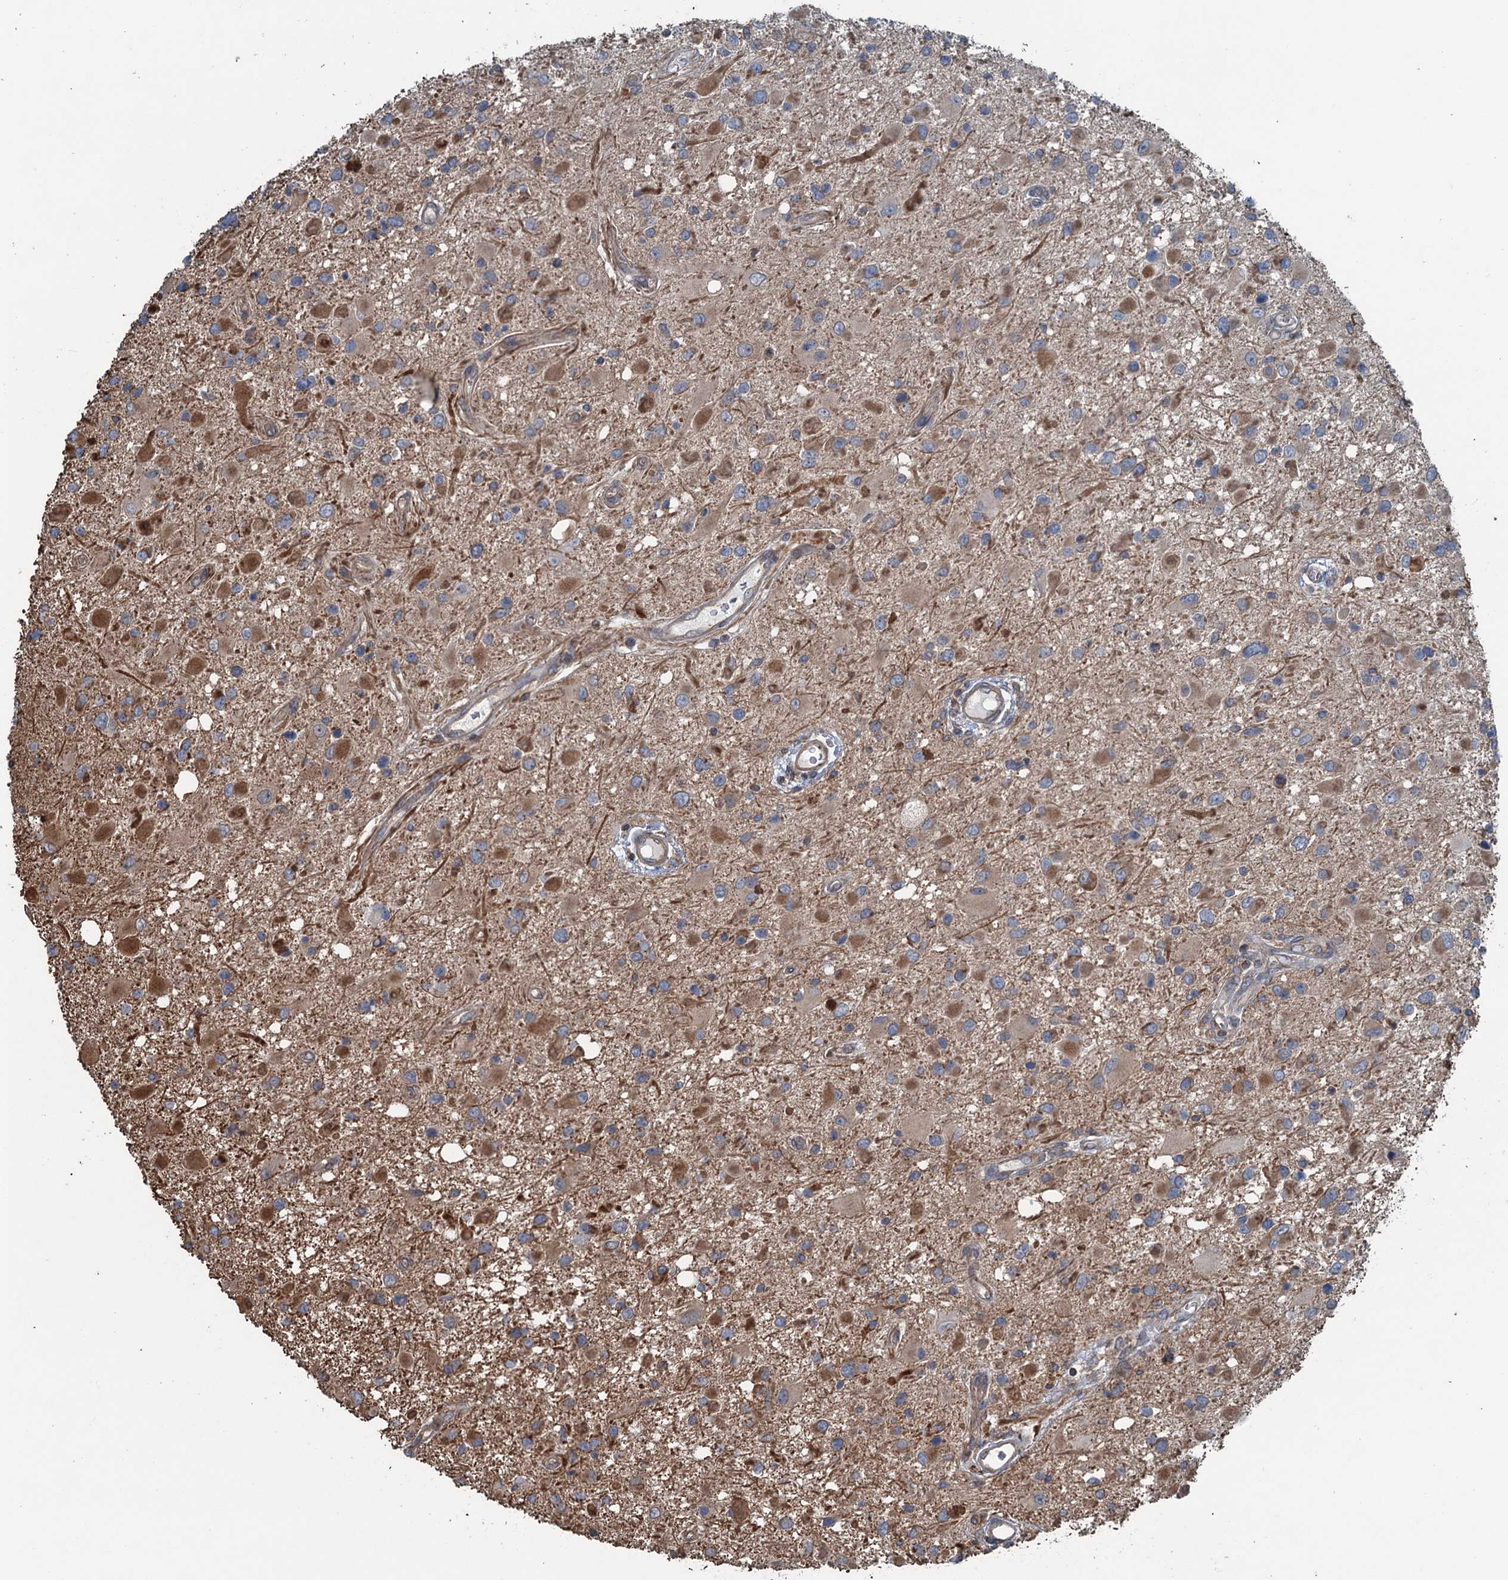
{"staining": {"intensity": "moderate", "quantity": "25%-75%", "location": "cytoplasmic/membranous"}, "tissue": "glioma", "cell_type": "Tumor cells", "image_type": "cancer", "snomed": [{"axis": "morphology", "description": "Glioma, malignant, High grade"}, {"axis": "topography", "description": "Brain"}], "caption": "Immunohistochemical staining of human glioma displays moderate cytoplasmic/membranous protein positivity in about 25%-75% of tumor cells. (Stains: DAB (3,3'-diaminobenzidine) in brown, nuclei in blue, Microscopy: brightfield microscopy at high magnification).", "gene": "TRAPPC8", "patient": {"sex": "male", "age": 53}}